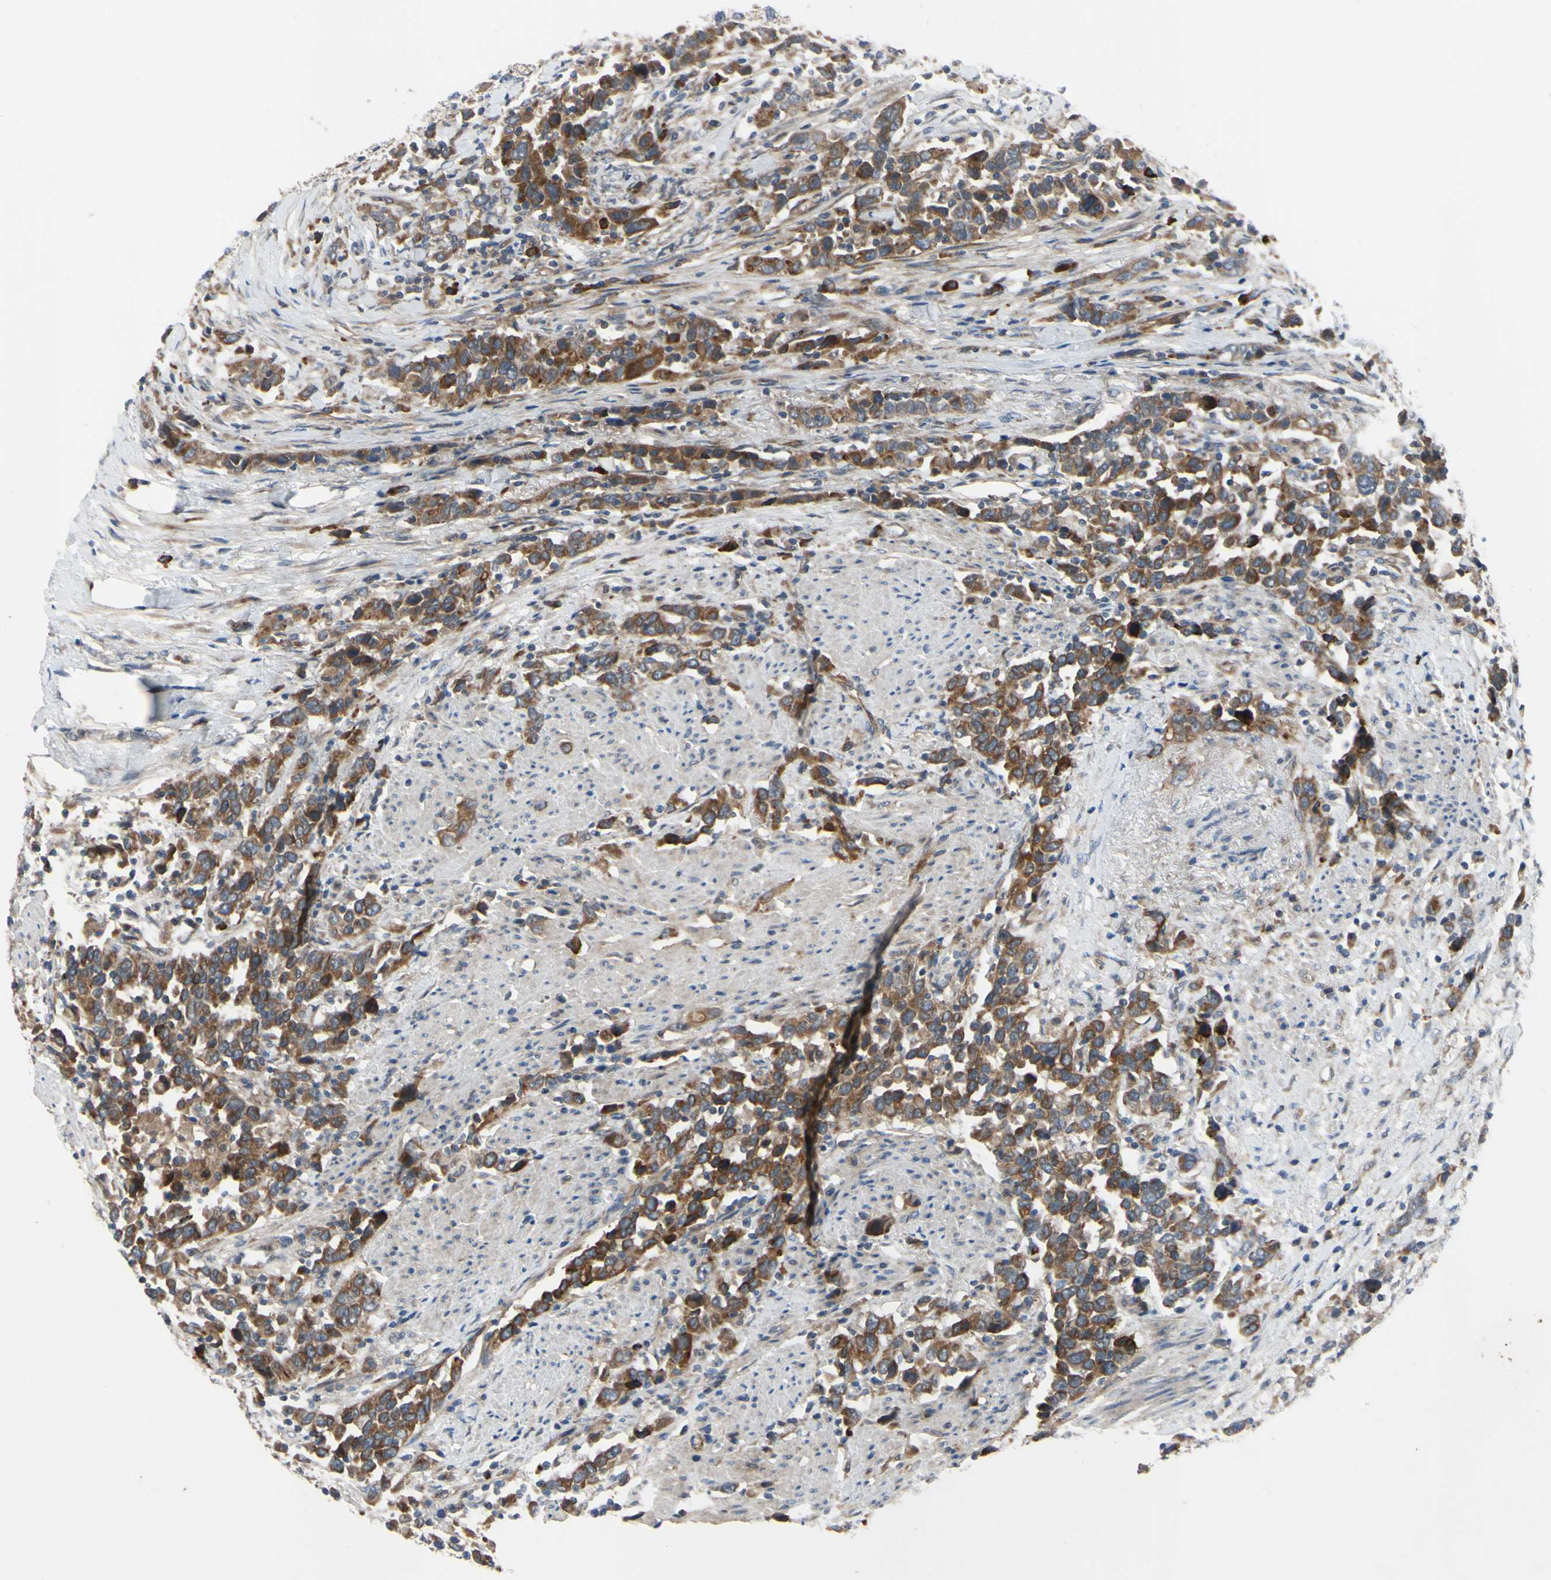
{"staining": {"intensity": "strong", "quantity": ">75%", "location": "cytoplasmic/membranous"}, "tissue": "urothelial cancer", "cell_type": "Tumor cells", "image_type": "cancer", "snomed": [{"axis": "morphology", "description": "Urothelial carcinoma, High grade"}, {"axis": "topography", "description": "Urinary bladder"}], "caption": "A micrograph of urothelial carcinoma (high-grade) stained for a protein shows strong cytoplasmic/membranous brown staining in tumor cells.", "gene": "XIAP", "patient": {"sex": "male", "age": 61}}